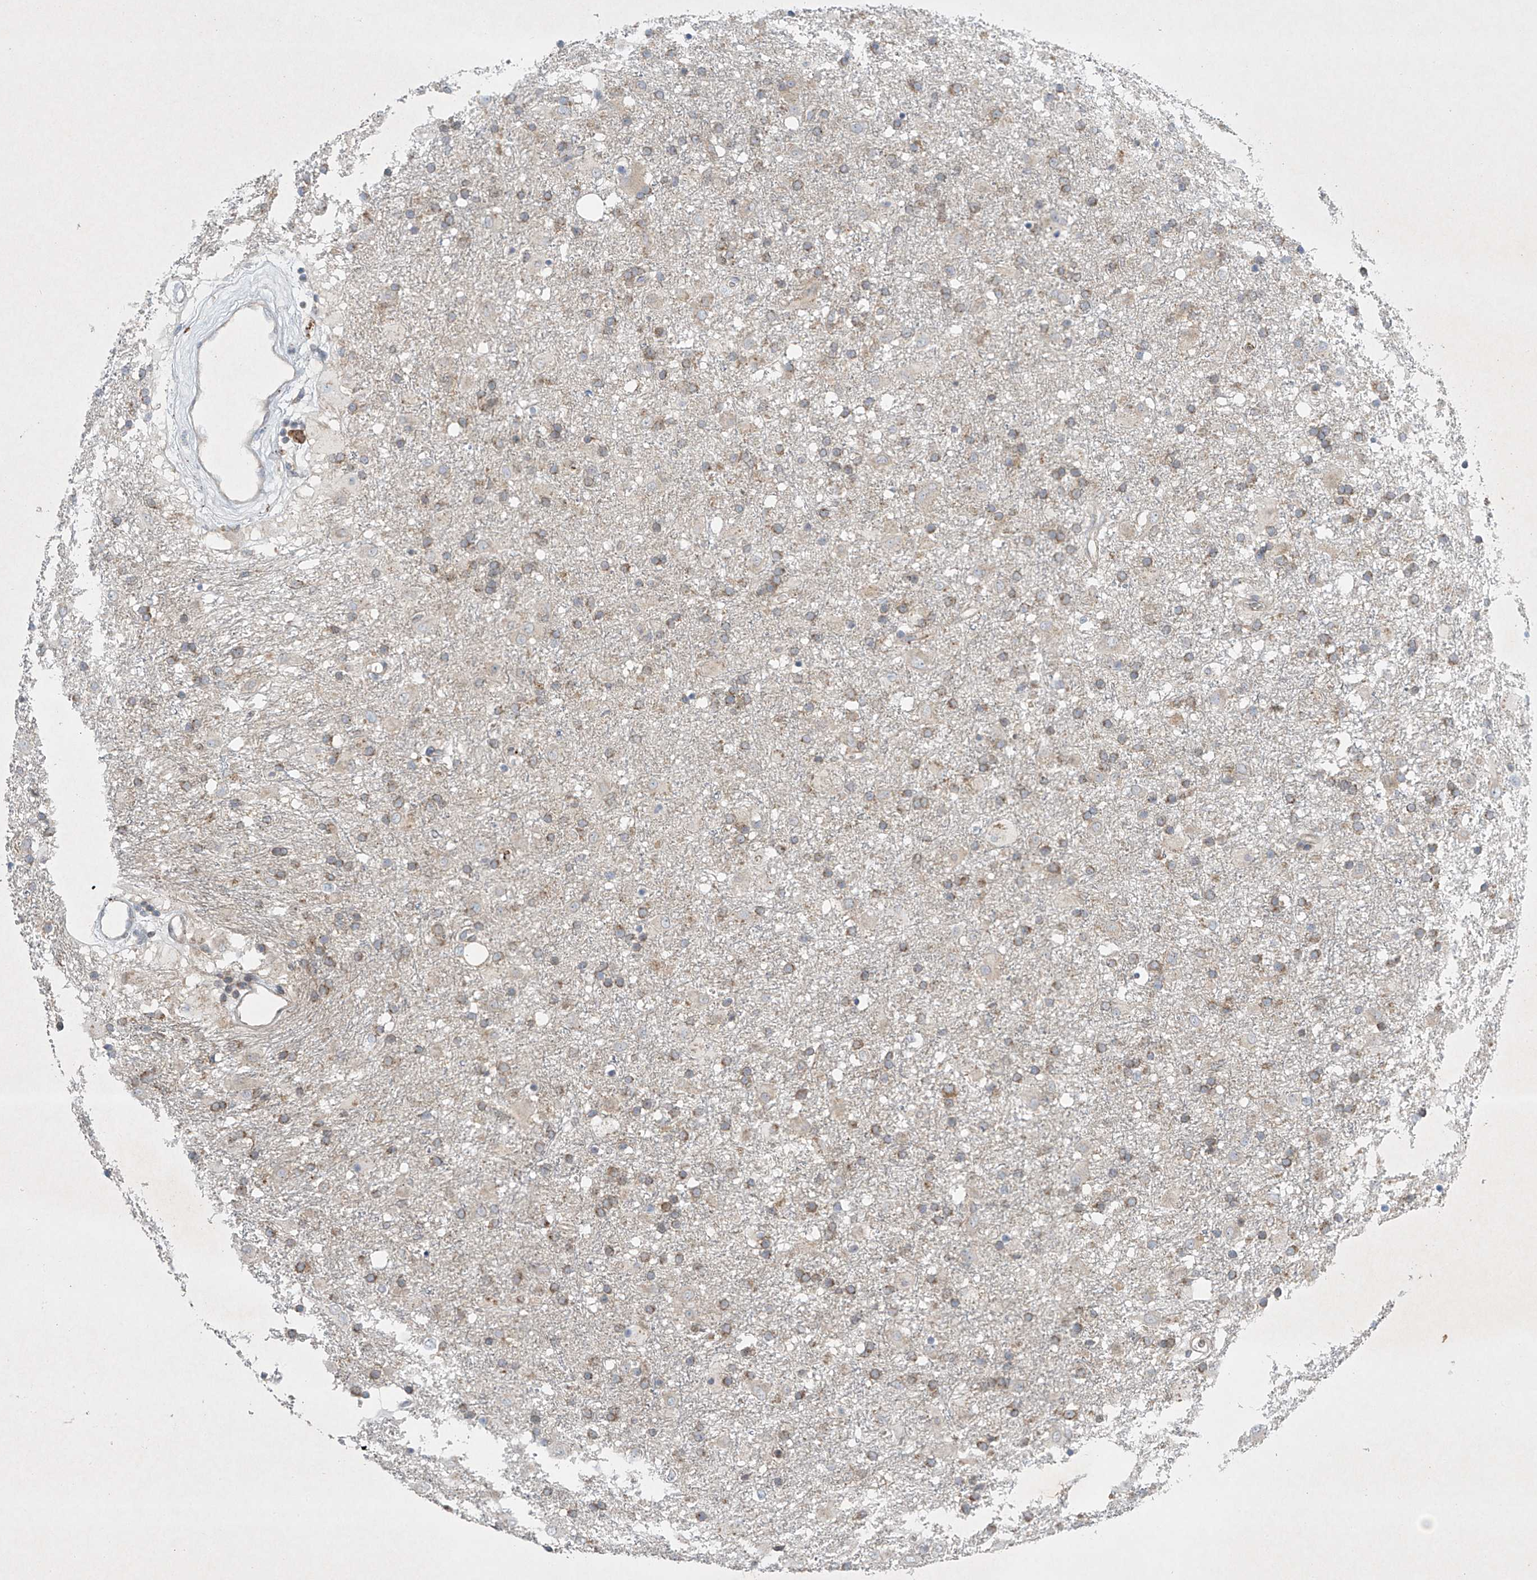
{"staining": {"intensity": "moderate", "quantity": "<25%", "location": "cytoplasmic/membranous"}, "tissue": "glioma", "cell_type": "Tumor cells", "image_type": "cancer", "snomed": [{"axis": "morphology", "description": "Glioma, malignant, Low grade"}, {"axis": "topography", "description": "Brain"}], "caption": "Human glioma stained for a protein (brown) reveals moderate cytoplasmic/membranous positive staining in about <25% of tumor cells.", "gene": "TJAP1", "patient": {"sex": "male", "age": 65}}